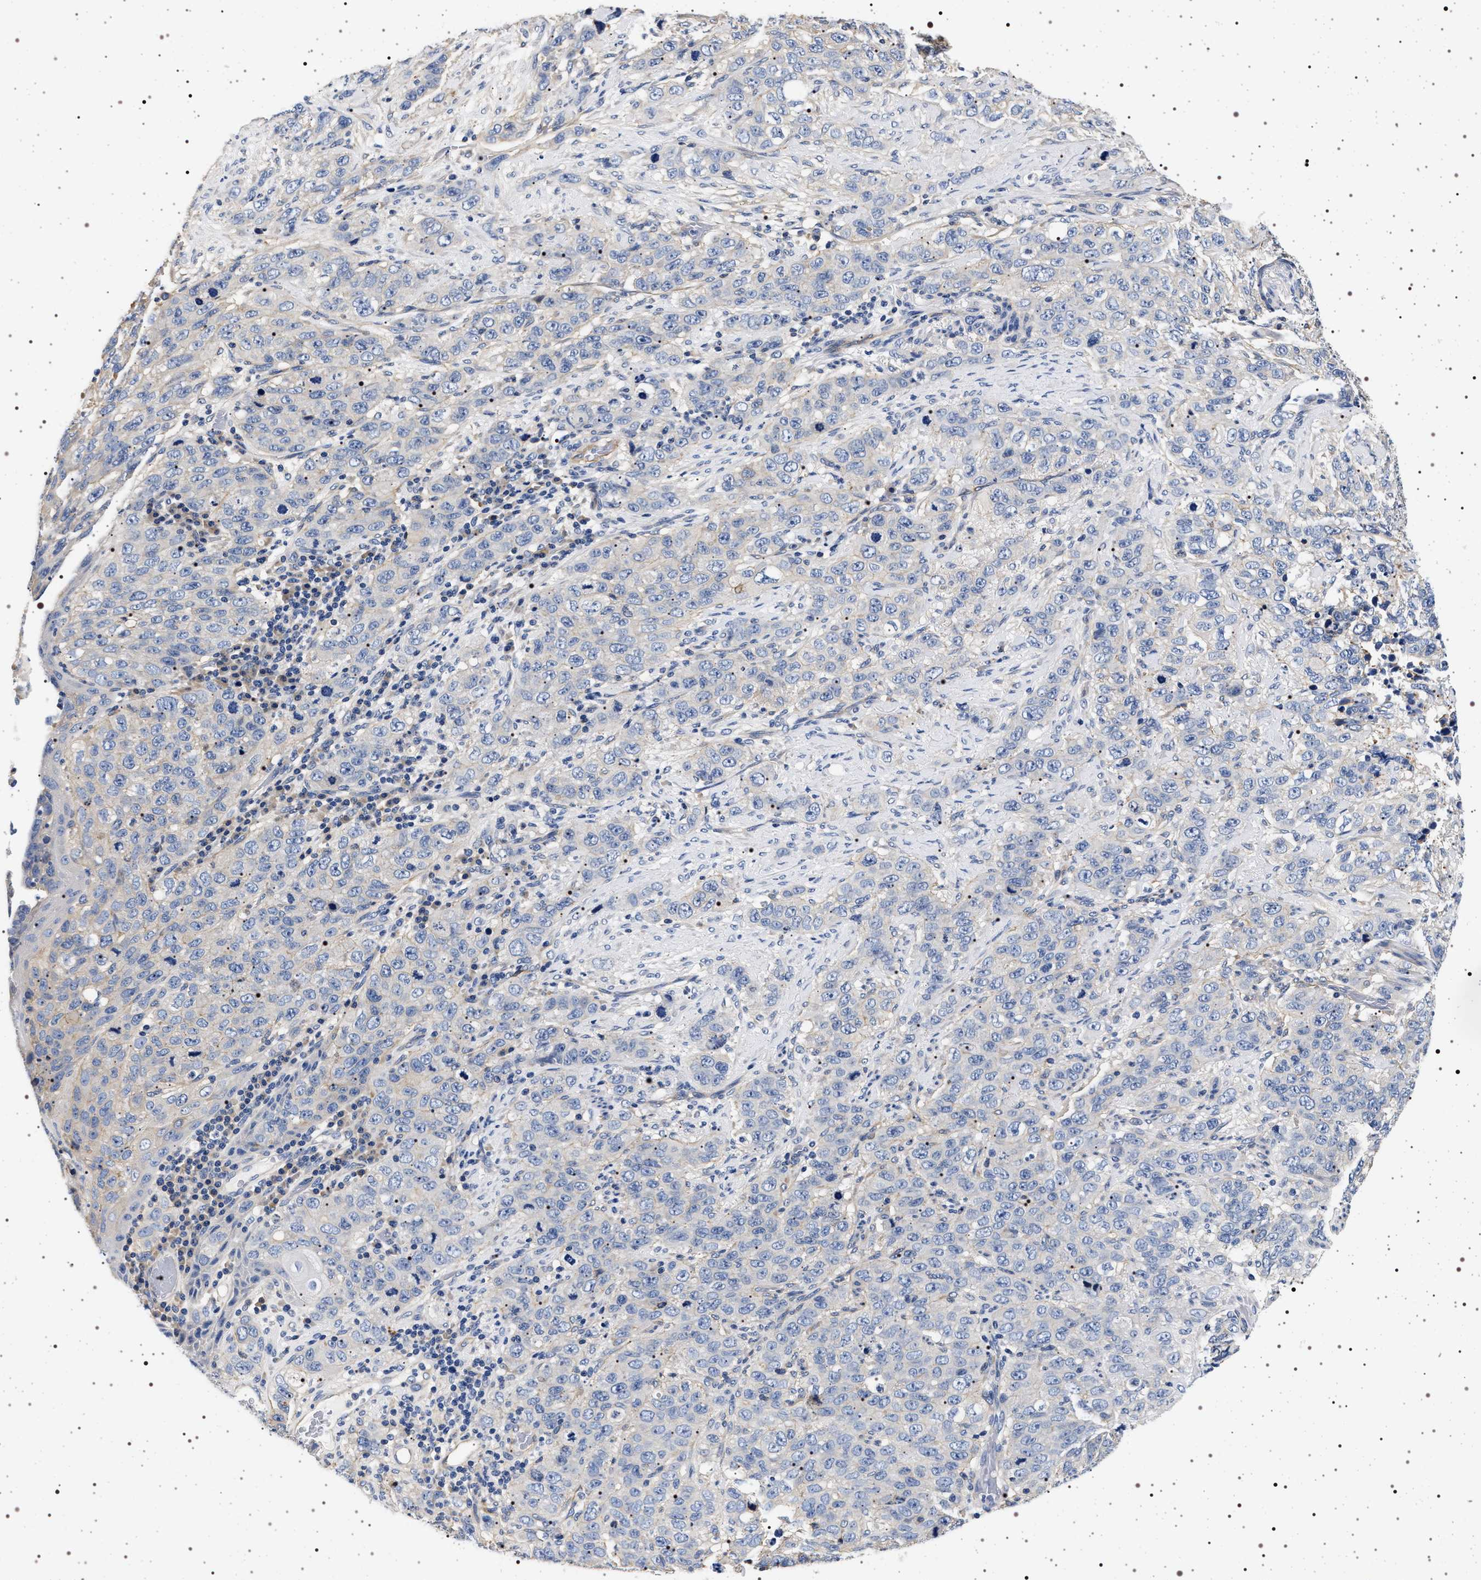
{"staining": {"intensity": "negative", "quantity": "none", "location": "none"}, "tissue": "stomach cancer", "cell_type": "Tumor cells", "image_type": "cancer", "snomed": [{"axis": "morphology", "description": "Adenocarcinoma, NOS"}, {"axis": "topography", "description": "Stomach"}], "caption": "IHC histopathology image of adenocarcinoma (stomach) stained for a protein (brown), which reveals no positivity in tumor cells.", "gene": "HSD17B1", "patient": {"sex": "male", "age": 48}}